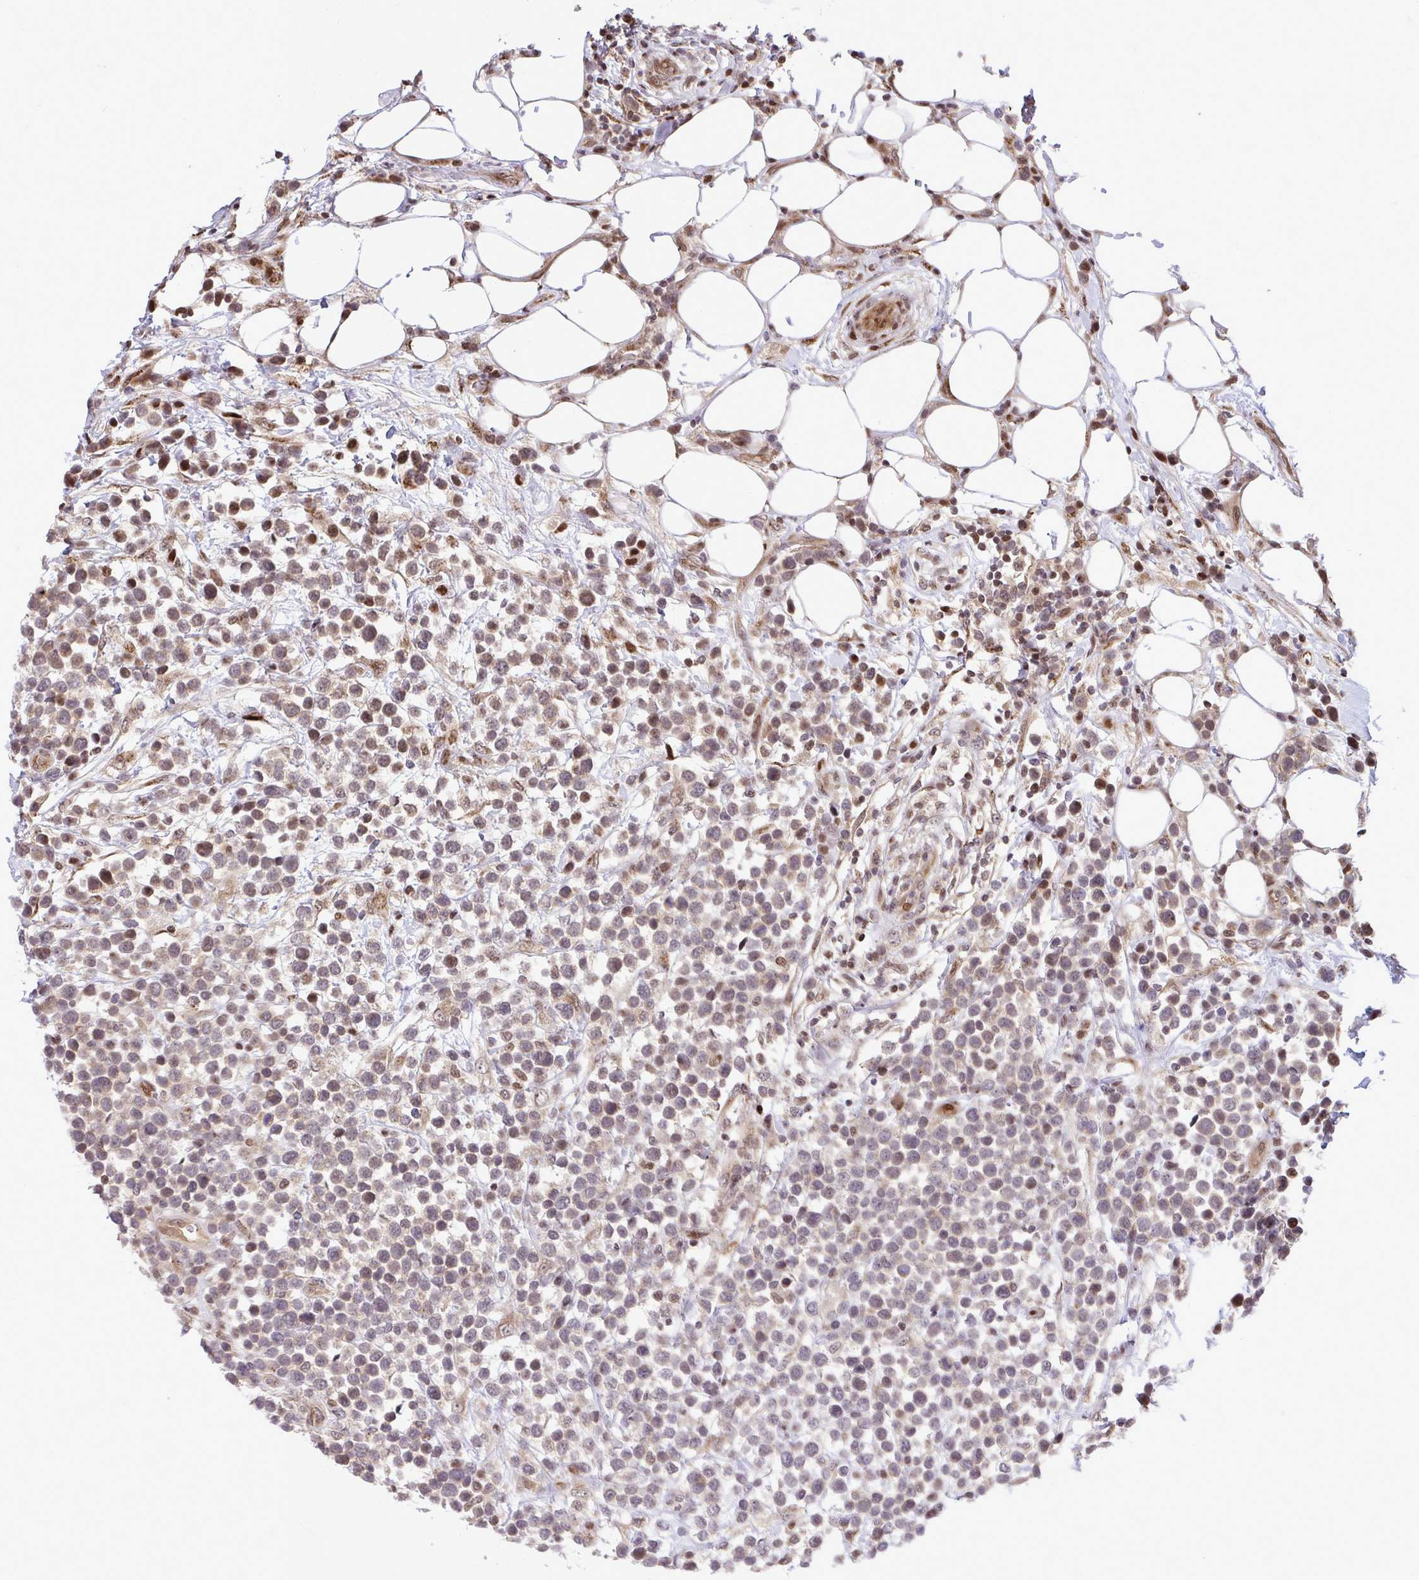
{"staining": {"intensity": "moderate", "quantity": "25%-75%", "location": "nuclear"}, "tissue": "lymphoma", "cell_type": "Tumor cells", "image_type": "cancer", "snomed": [{"axis": "morphology", "description": "Malignant lymphoma, non-Hodgkin's type, Low grade"}, {"axis": "topography", "description": "Lymph node"}], "caption": "A histopathology image showing moderate nuclear positivity in about 25%-75% of tumor cells in malignant lymphoma, non-Hodgkin's type (low-grade), as visualized by brown immunohistochemical staining.", "gene": "PIGY", "patient": {"sex": "male", "age": 60}}